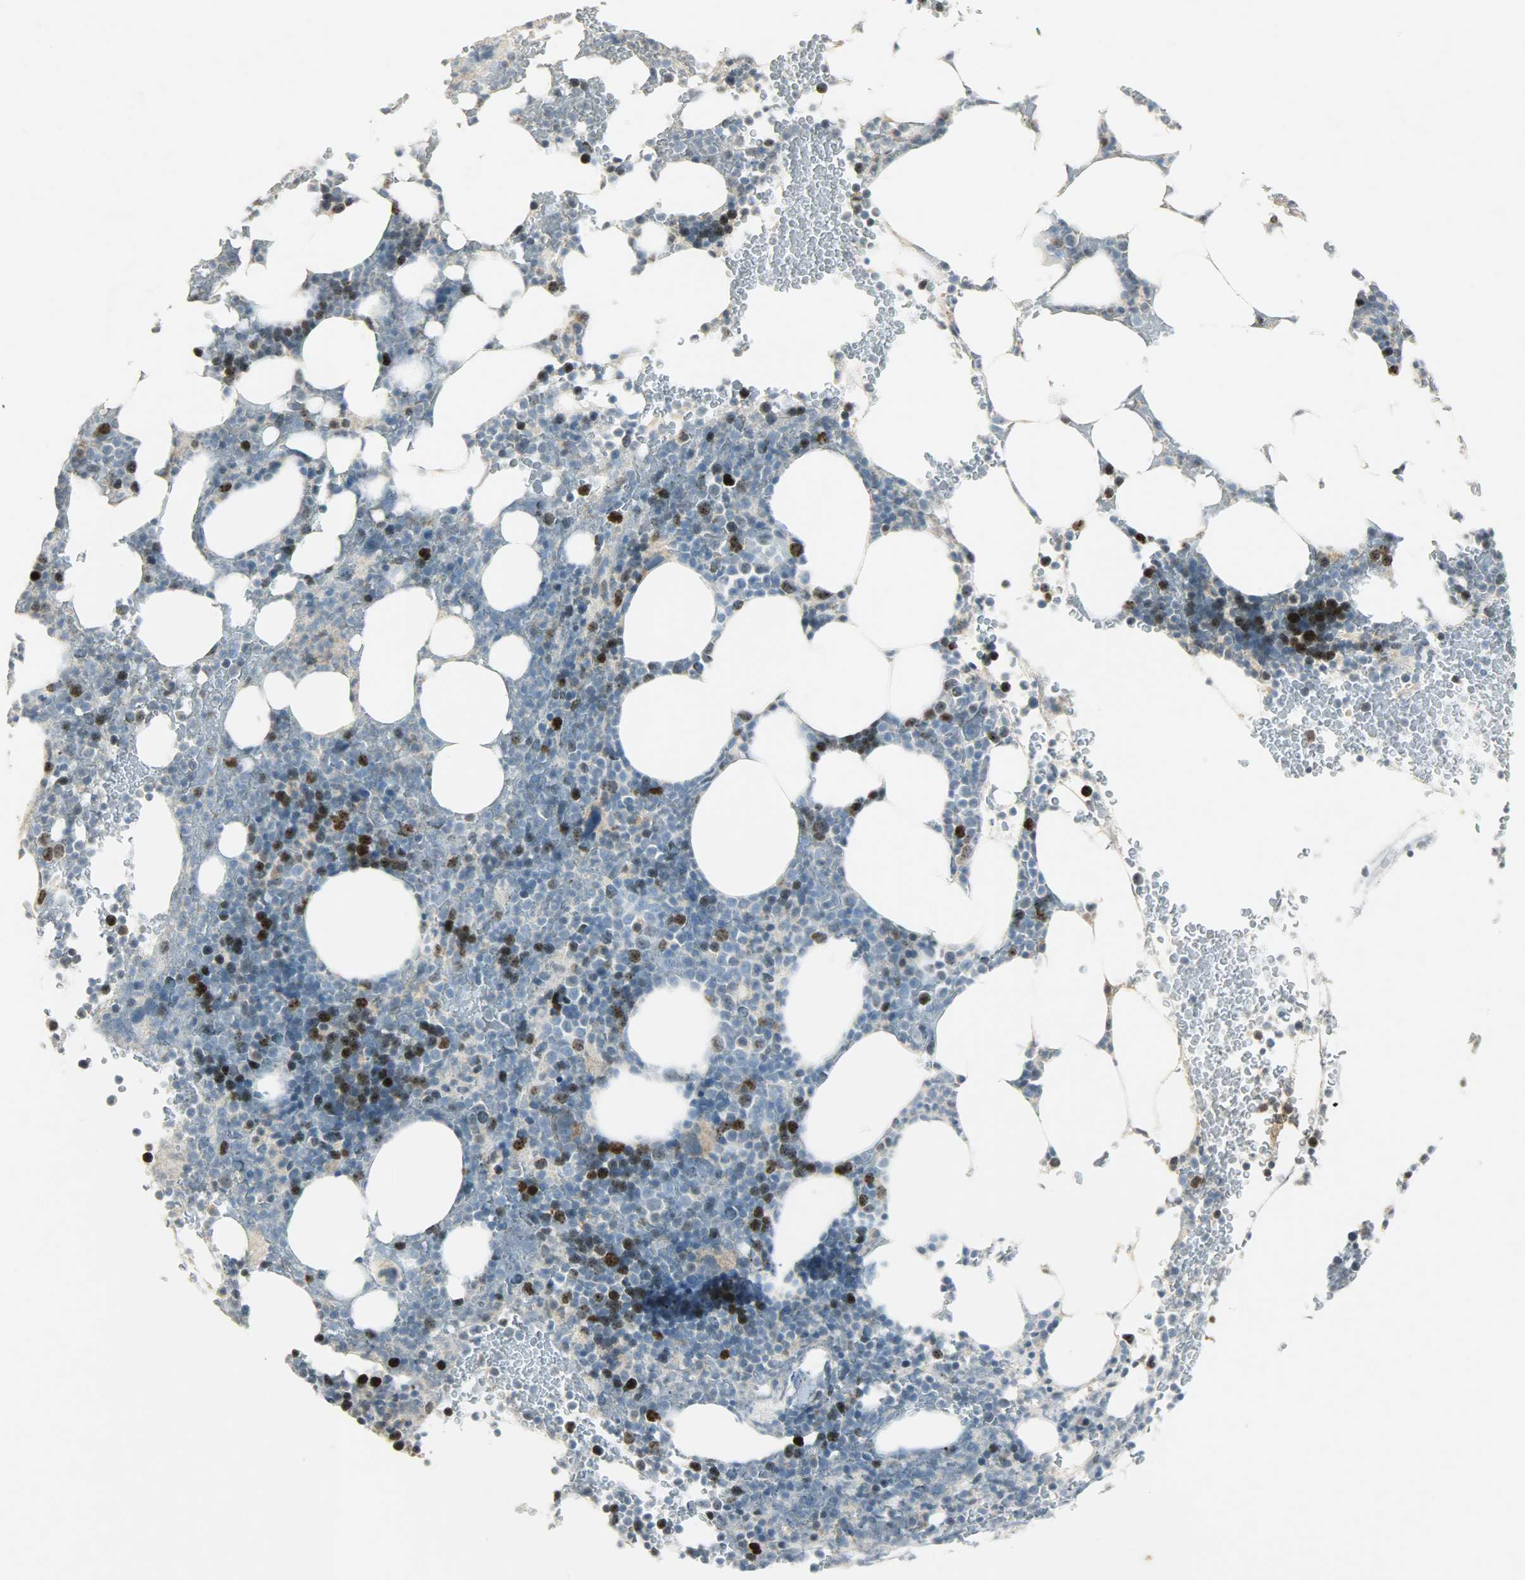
{"staining": {"intensity": "strong", "quantity": "<25%", "location": "nuclear"}, "tissue": "bone marrow", "cell_type": "Hematopoietic cells", "image_type": "normal", "snomed": [{"axis": "morphology", "description": "Normal tissue, NOS"}, {"axis": "topography", "description": "Bone marrow"}], "caption": "IHC (DAB (3,3'-diaminobenzidine)) staining of normal bone marrow displays strong nuclear protein positivity in about <25% of hematopoietic cells. The protein is stained brown, and the nuclei are stained in blue (DAB IHC with brightfield microscopy, high magnification).", "gene": "AURKB", "patient": {"sex": "female", "age": 66}}